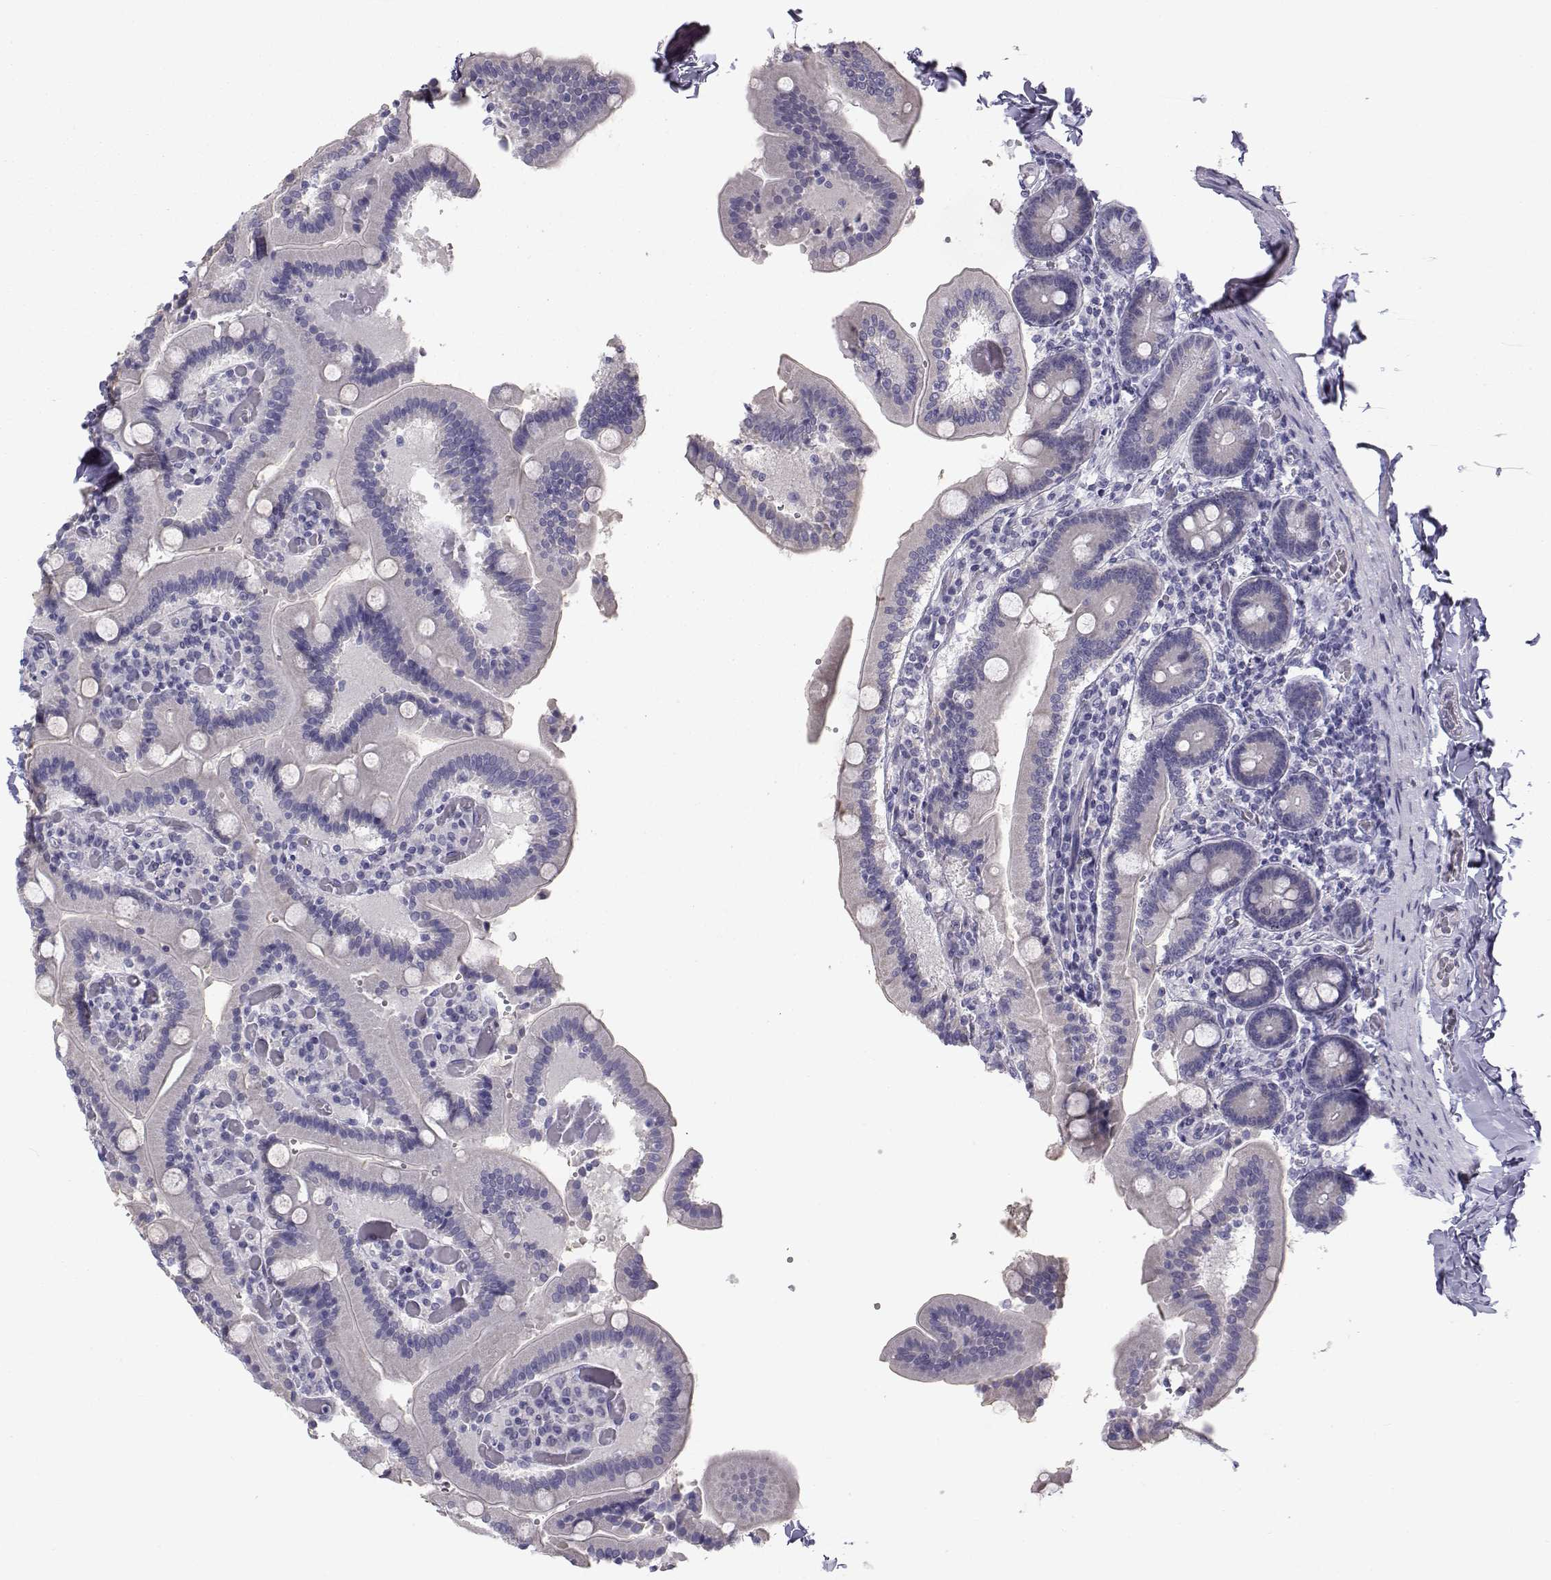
{"staining": {"intensity": "negative", "quantity": "none", "location": "none"}, "tissue": "duodenum", "cell_type": "Glandular cells", "image_type": "normal", "snomed": [{"axis": "morphology", "description": "Normal tissue, NOS"}, {"axis": "topography", "description": "Duodenum"}], "caption": "Protein analysis of benign duodenum displays no significant expression in glandular cells. (Brightfield microscopy of DAB immunohistochemistry at high magnification).", "gene": "KCNMB4", "patient": {"sex": "female", "age": 62}}